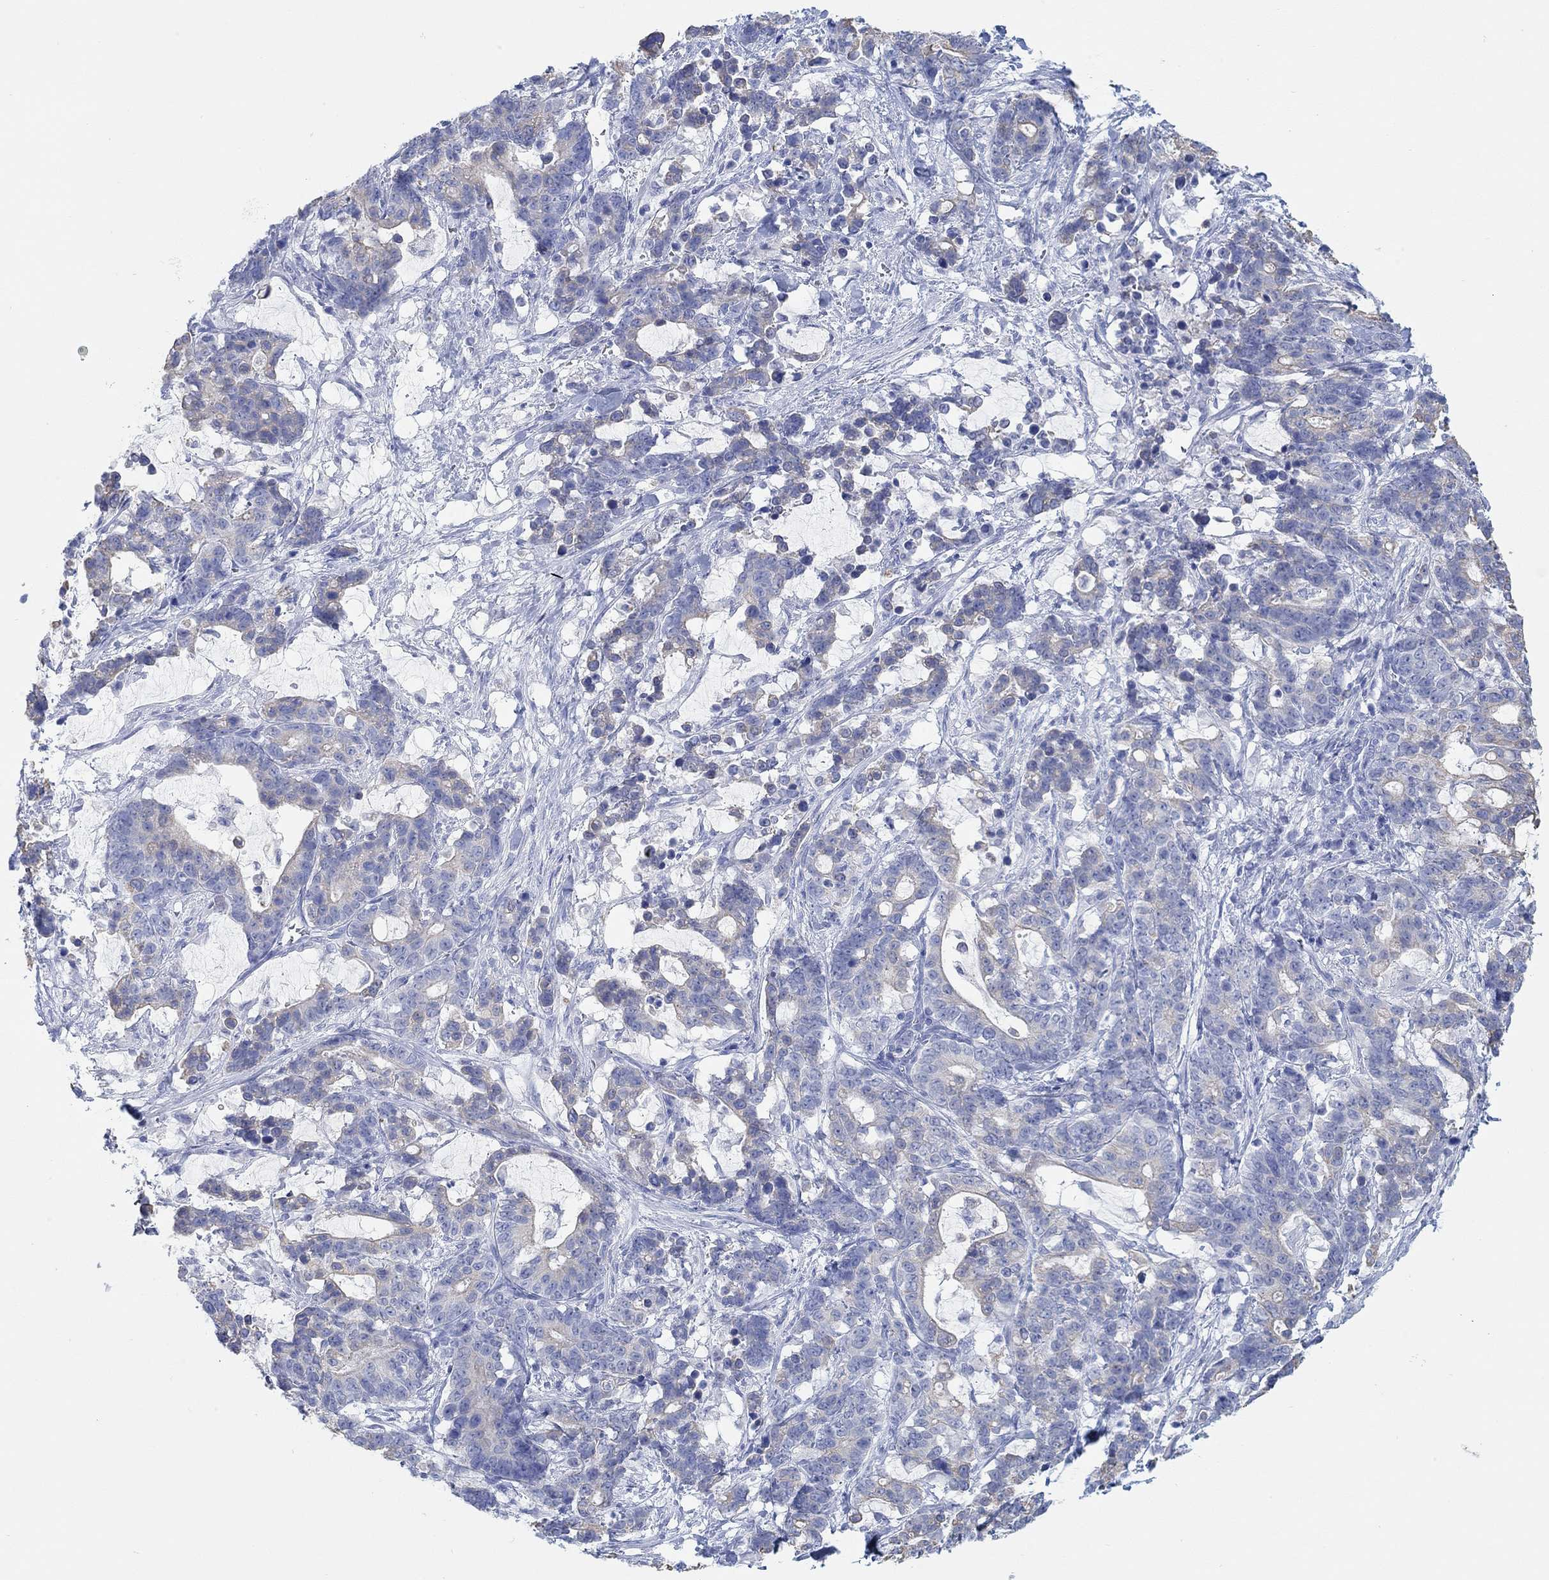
{"staining": {"intensity": "weak", "quantity": "<25%", "location": "cytoplasmic/membranous"}, "tissue": "stomach cancer", "cell_type": "Tumor cells", "image_type": "cancer", "snomed": [{"axis": "morphology", "description": "Normal tissue, NOS"}, {"axis": "morphology", "description": "Adenocarcinoma, NOS"}, {"axis": "topography", "description": "Stomach"}], "caption": "A micrograph of stomach adenocarcinoma stained for a protein reveals no brown staining in tumor cells. (Stains: DAB (3,3'-diaminobenzidine) IHC with hematoxylin counter stain, Microscopy: brightfield microscopy at high magnification).", "gene": "AK8", "patient": {"sex": "female", "age": 64}}